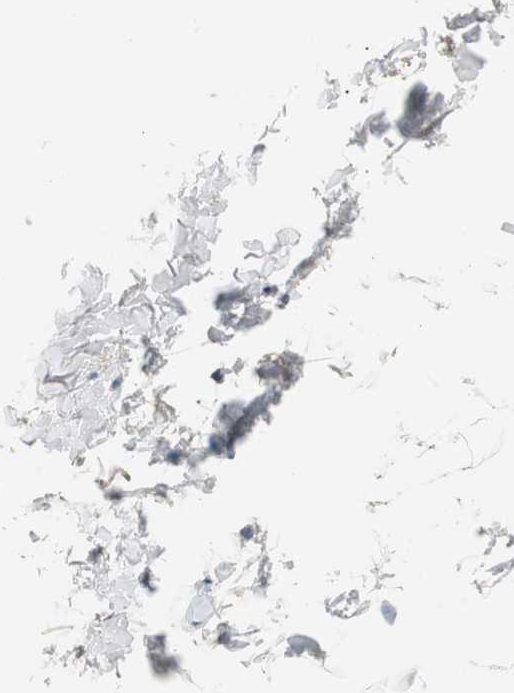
{"staining": {"intensity": "weak", "quantity": ">75%", "location": "cytoplasmic/membranous"}, "tissue": "adipose tissue", "cell_type": "Adipocytes", "image_type": "normal", "snomed": [{"axis": "morphology", "description": "Normal tissue, NOS"}, {"axis": "topography", "description": "Soft tissue"}], "caption": "Adipocytes demonstrate low levels of weak cytoplasmic/membranous staining in approximately >75% of cells in normal adipose tissue.", "gene": "PTPRN2", "patient": {"sex": "male", "age": 26}}